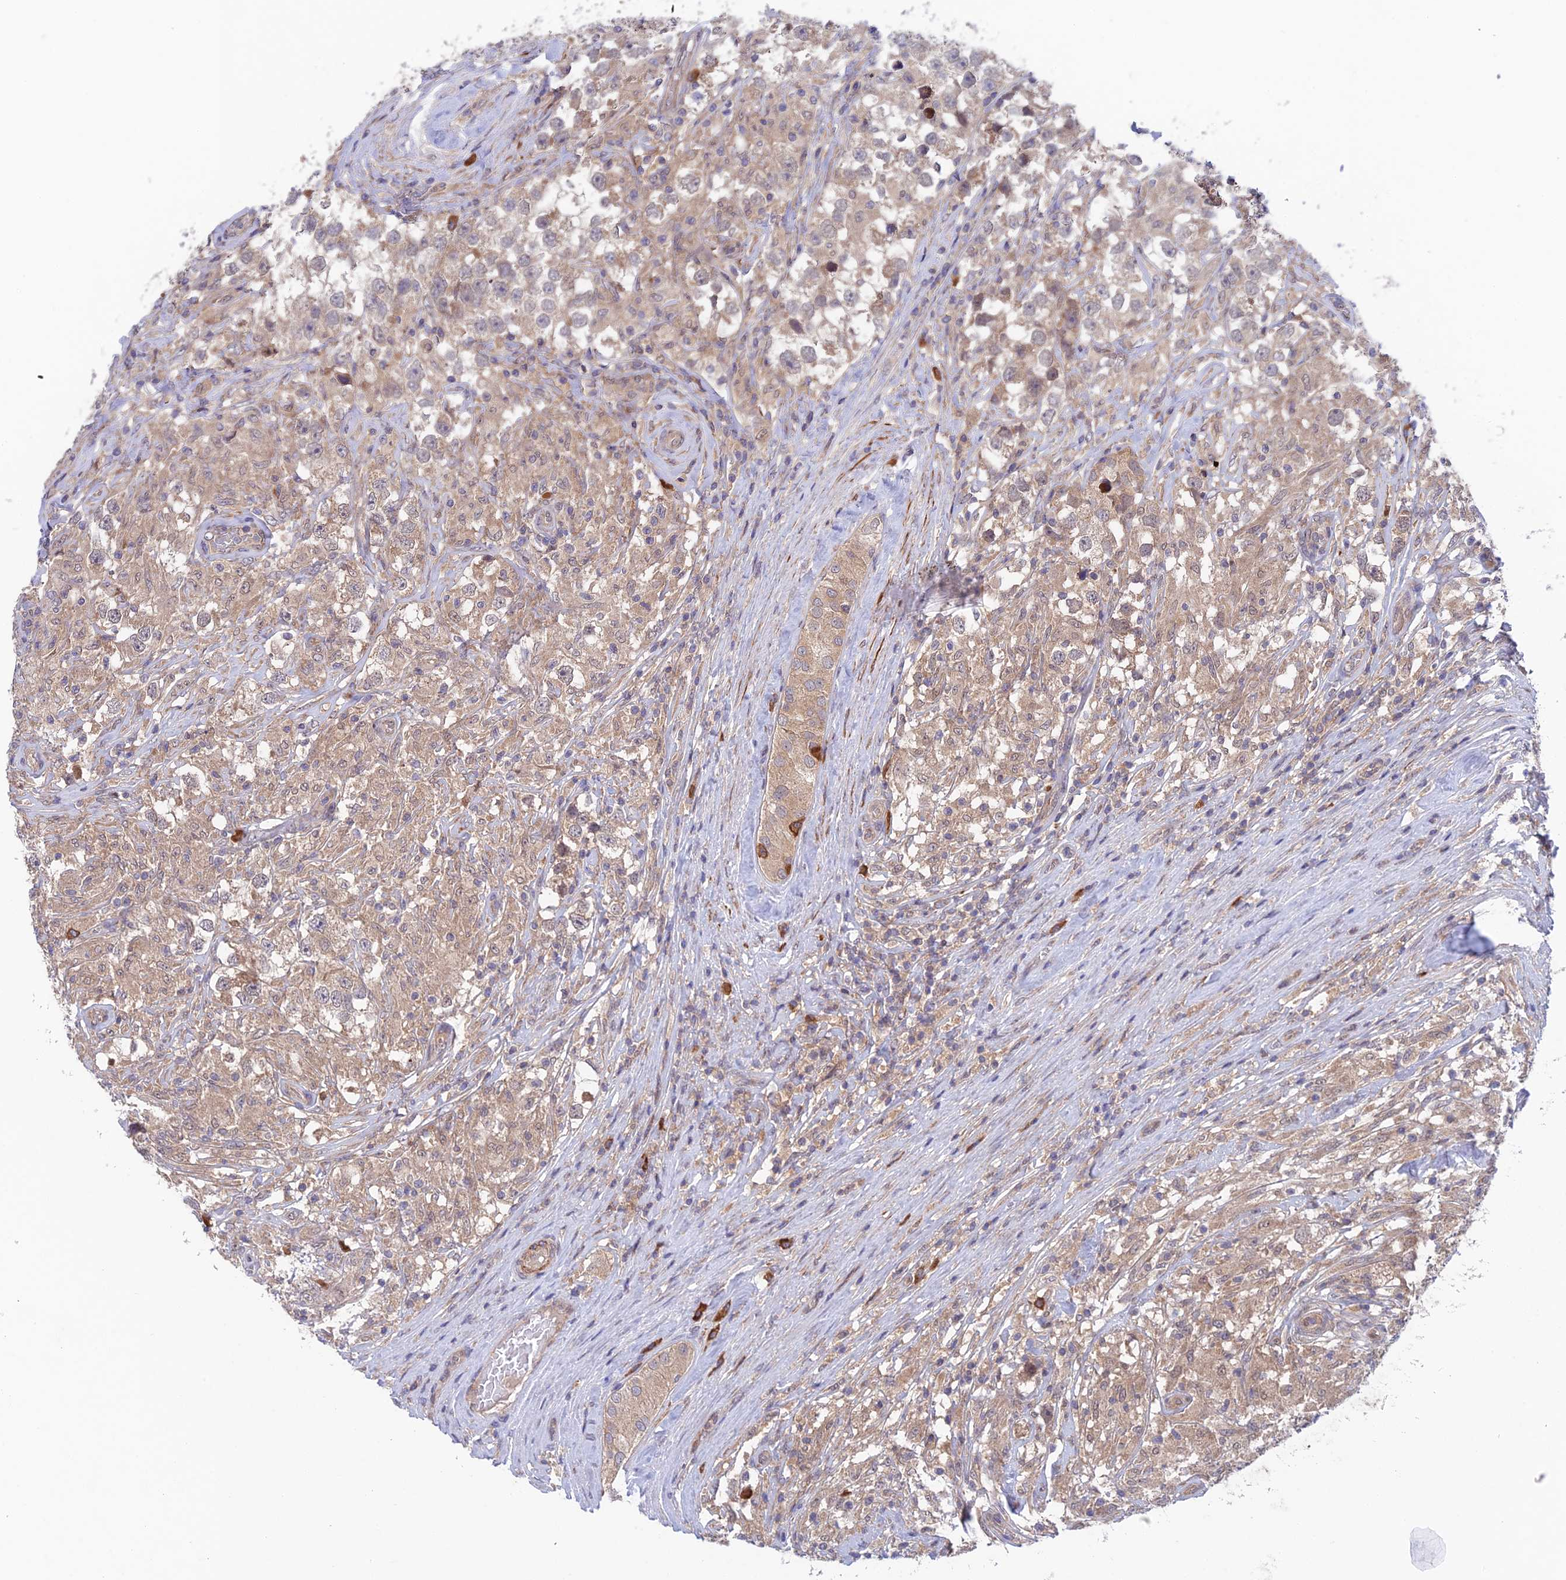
{"staining": {"intensity": "weak", "quantity": ">75%", "location": "cytoplasmic/membranous"}, "tissue": "testis cancer", "cell_type": "Tumor cells", "image_type": "cancer", "snomed": [{"axis": "morphology", "description": "Seminoma, NOS"}, {"axis": "topography", "description": "Testis"}], "caption": "A brown stain shows weak cytoplasmic/membranous staining of a protein in testis seminoma tumor cells.", "gene": "UROS", "patient": {"sex": "male", "age": 46}}